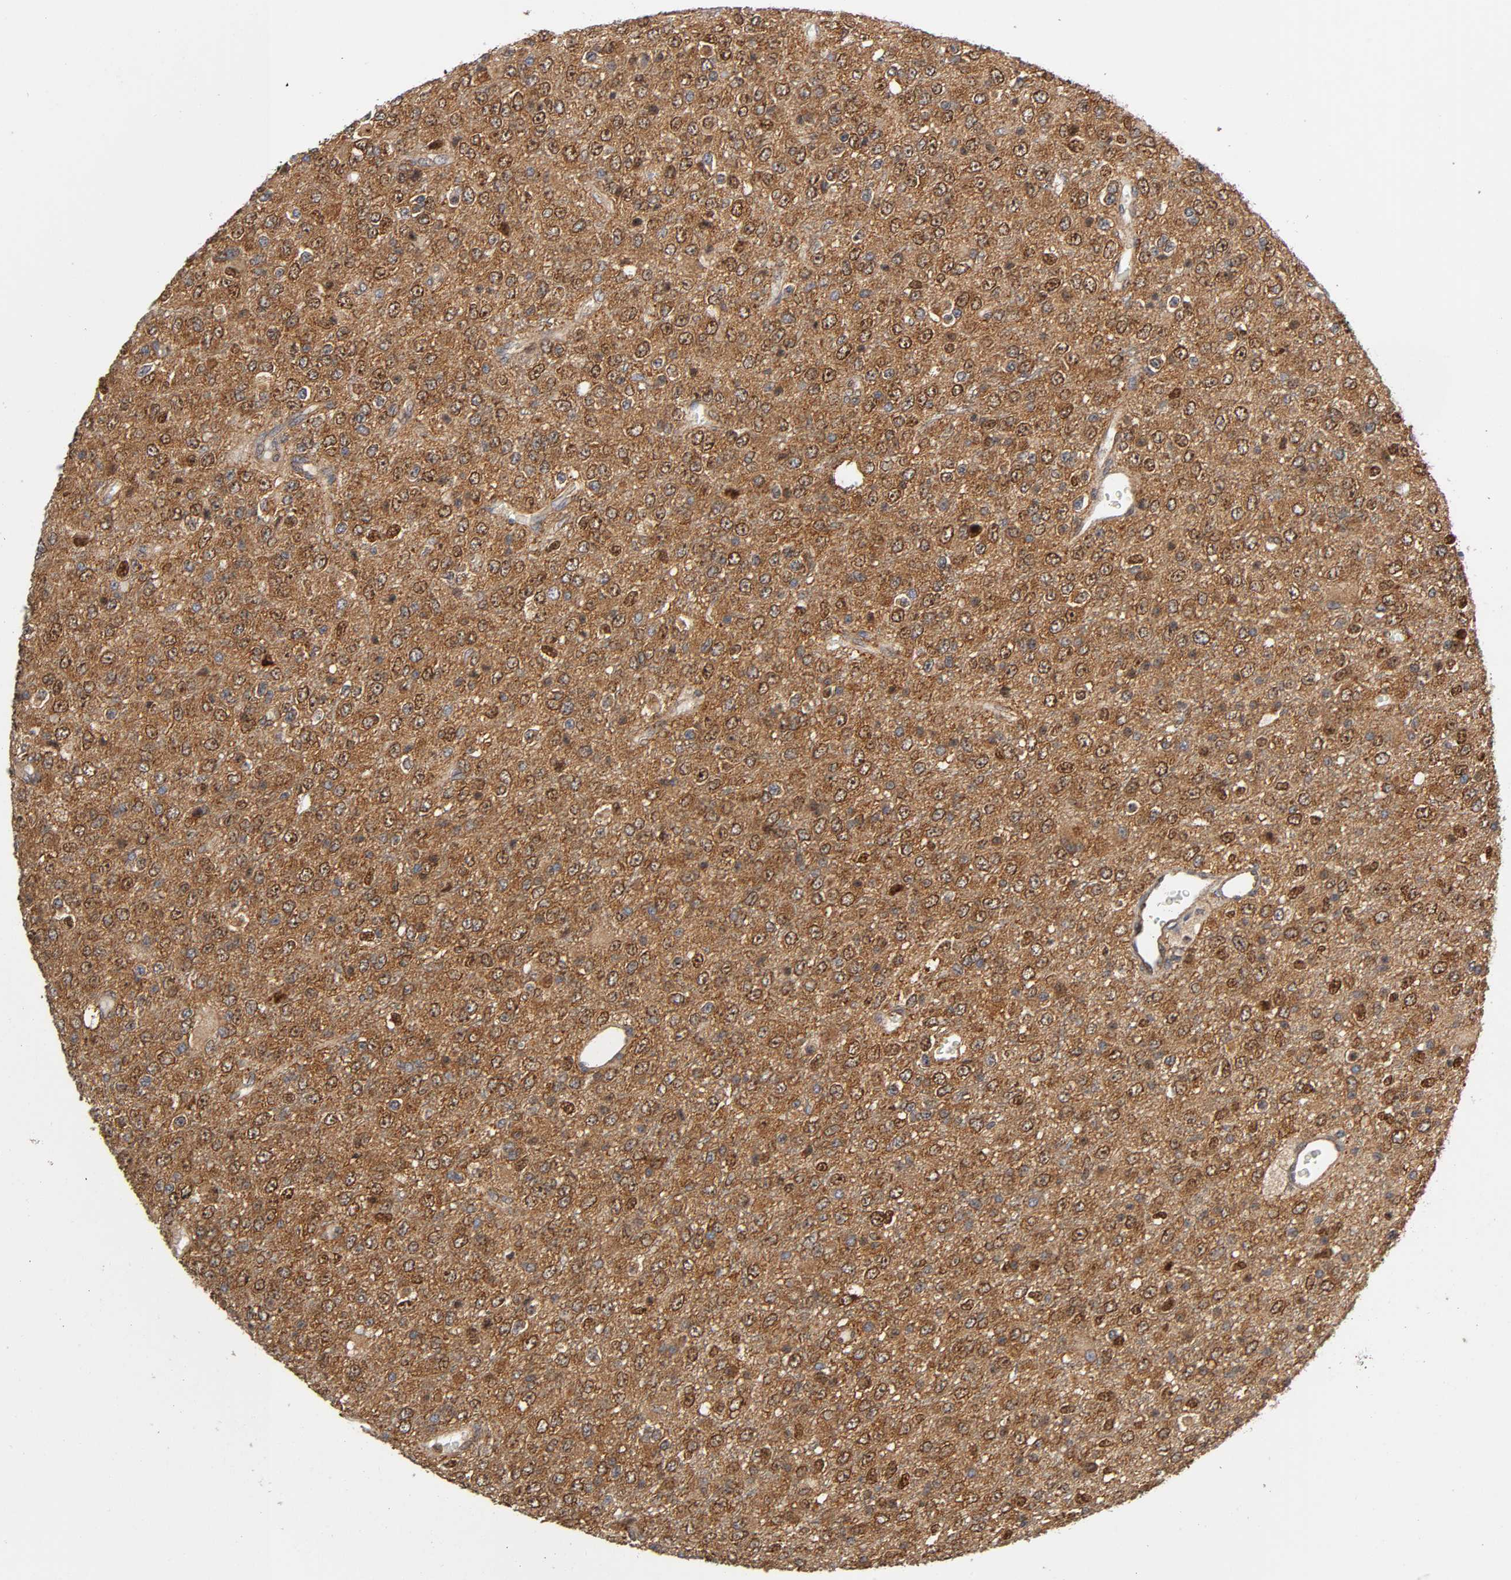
{"staining": {"intensity": "moderate", "quantity": "25%-75%", "location": "nuclear"}, "tissue": "glioma", "cell_type": "Tumor cells", "image_type": "cancer", "snomed": [{"axis": "morphology", "description": "Glioma, malignant, High grade"}, {"axis": "topography", "description": "pancreas cauda"}], "caption": "Immunohistochemistry (IHC) (DAB (3,3'-diaminobenzidine)) staining of human glioma demonstrates moderate nuclear protein positivity in about 25%-75% of tumor cells.", "gene": "PAFAH1B1", "patient": {"sex": "male", "age": 60}}